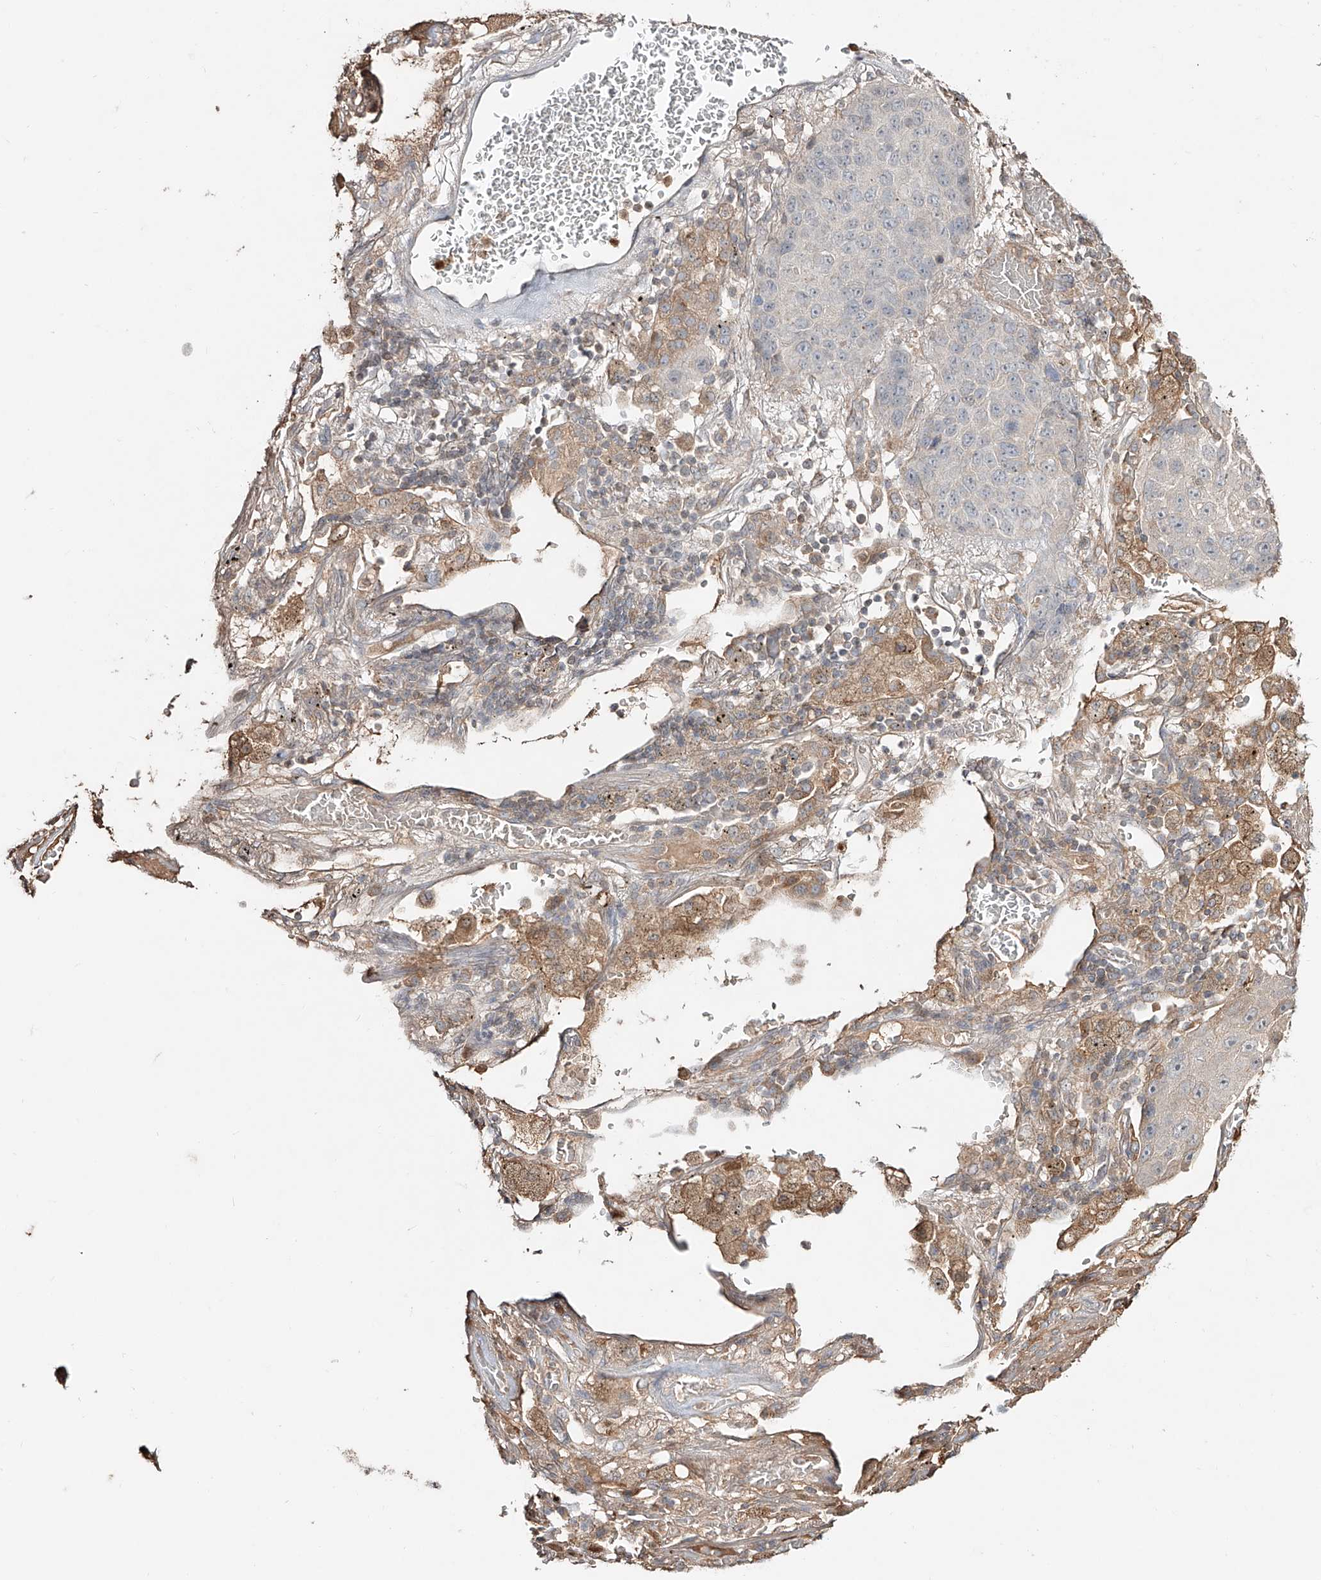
{"staining": {"intensity": "negative", "quantity": "none", "location": "none"}, "tissue": "lung cancer", "cell_type": "Tumor cells", "image_type": "cancer", "snomed": [{"axis": "morphology", "description": "Squamous cell carcinoma, NOS"}, {"axis": "topography", "description": "Lung"}], "caption": "IHC of lung squamous cell carcinoma displays no staining in tumor cells.", "gene": "ERO1A", "patient": {"sex": "male", "age": 57}}